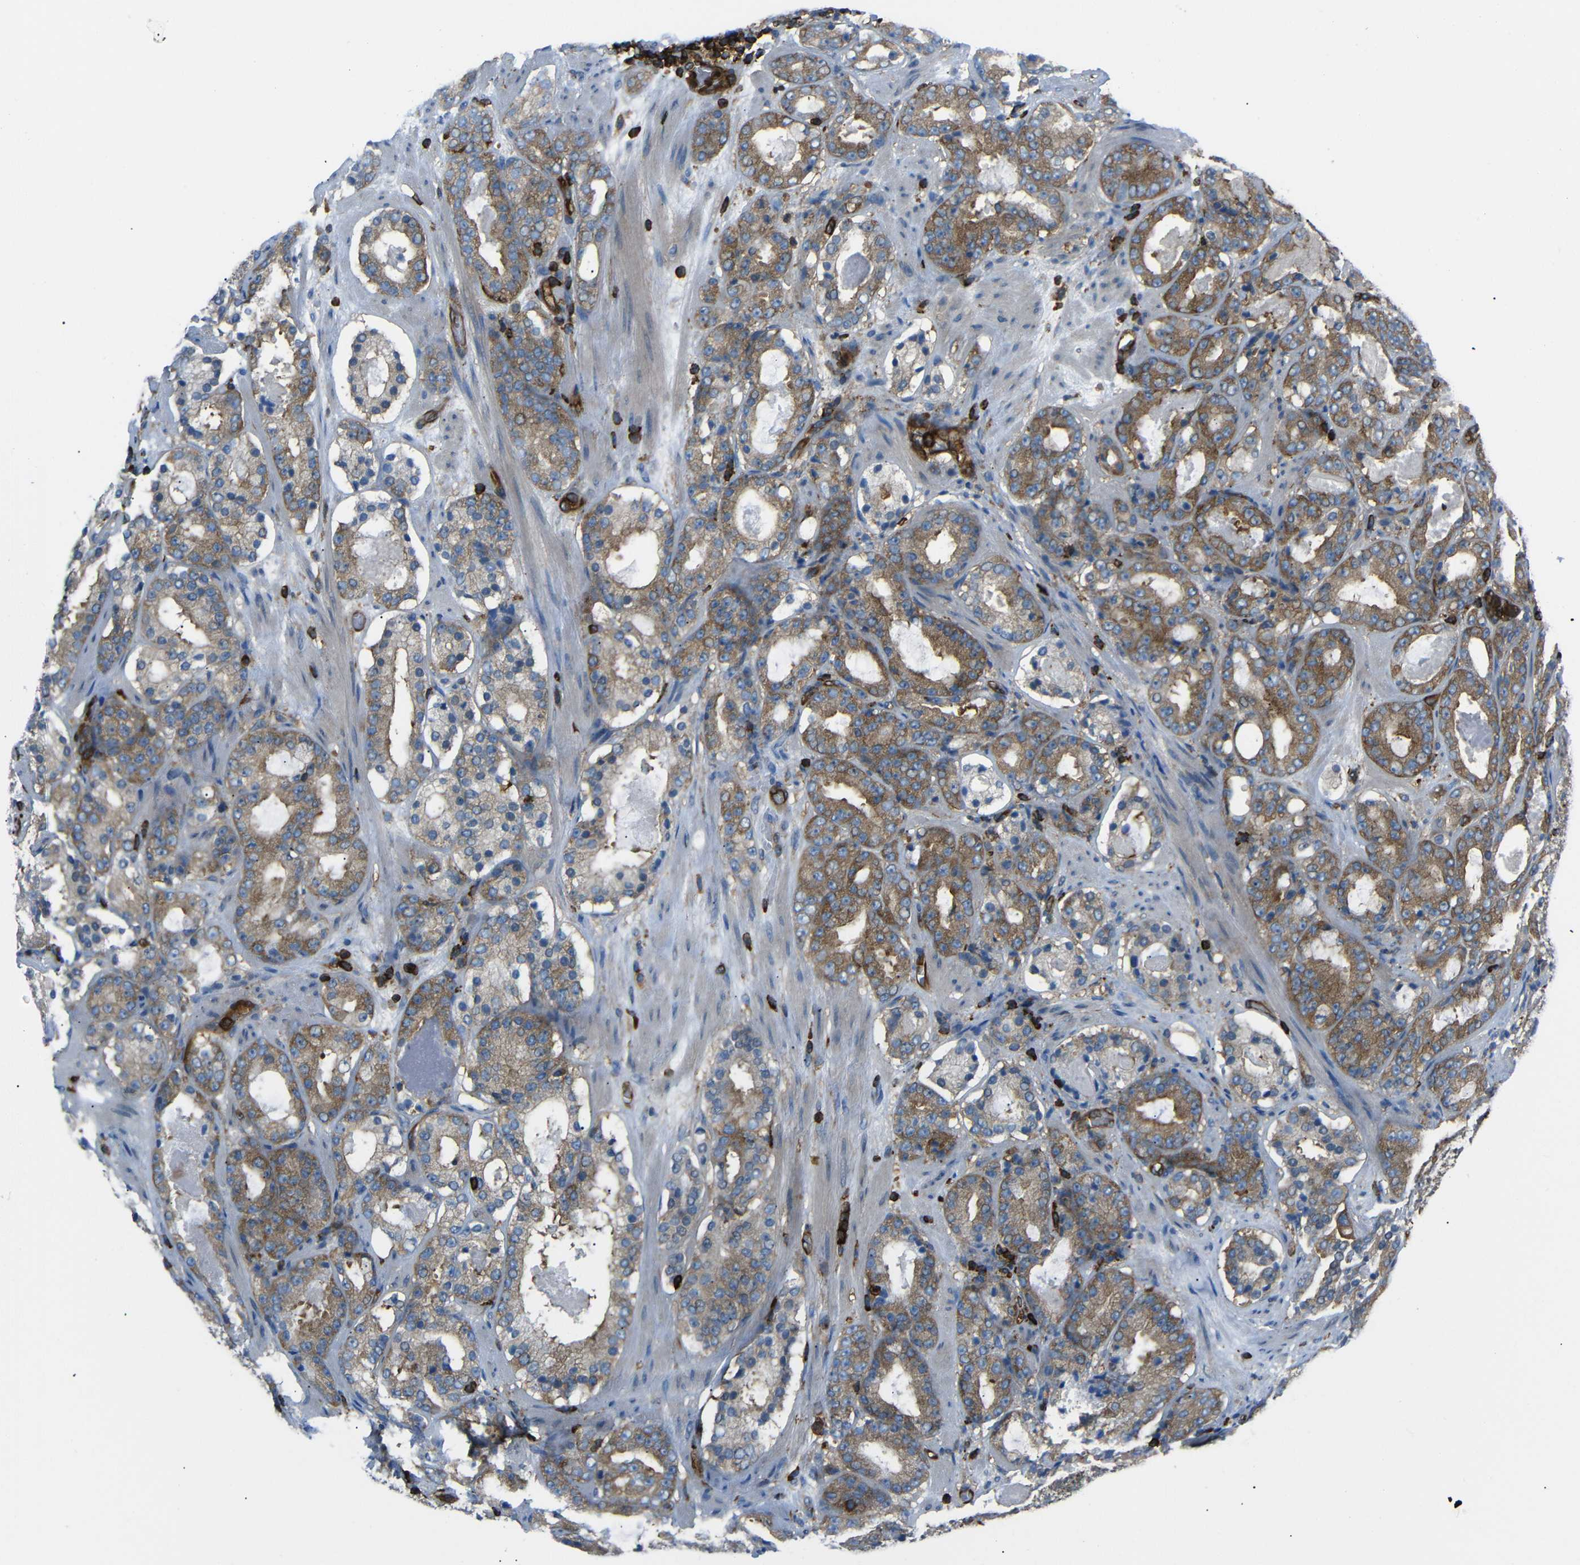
{"staining": {"intensity": "moderate", "quantity": ">75%", "location": "cytoplasmic/membranous"}, "tissue": "prostate cancer", "cell_type": "Tumor cells", "image_type": "cancer", "snomed": [{"axis": "morphology", "description": "Adenocarcinoma, Low grade"}, {"axis": "topography", "description": "Prostate"}], "caption": "A micrograph of prostate cancer (adenocarcinoma (low-grade)) stained for a protein reveals moderate cytoplasmic/membranous brown staining in tumor cells. Nuclei are stained in blue.", "gene": "ARHGEF1", "patient": {"sex": "male", "age": 69}}